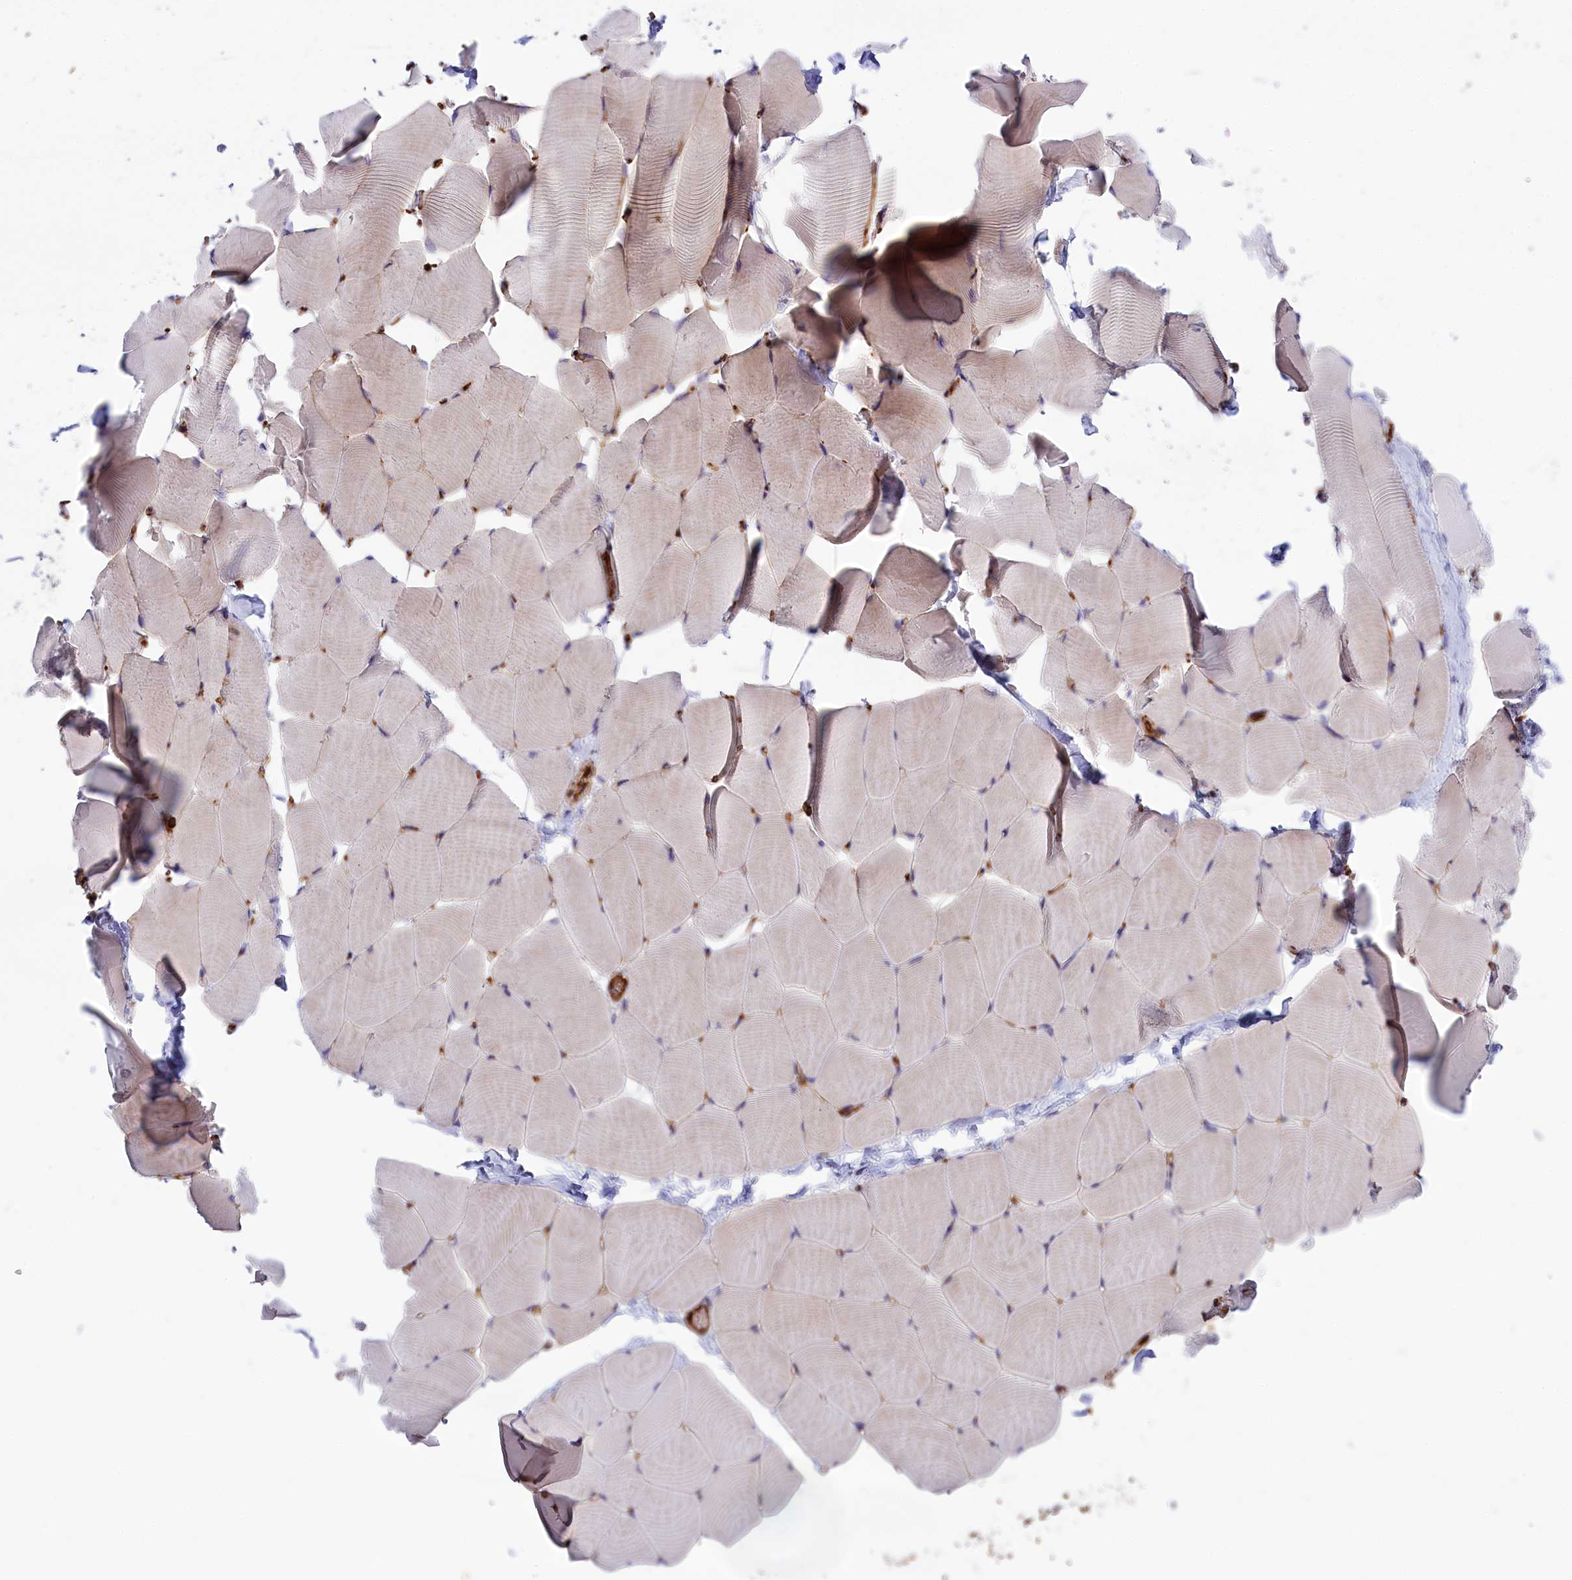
{"staining": {"intensity": "negative", "quantity": "none", "location": "none"}, "tissue": "skeletal muscle", "cell_type": "Myocytes", "image_type": "normal", "snomed": [{"axis": "morphology", "description": "Normal tissue, NOS"}, {"axis": "topography", "description": "Skeletal muscle"}], "caption": "Immunohistochemistry (IHC) histopathology image of unremarkable skeletal muscle: skeletal muscle stained with DAB demonstrates no significant protein staining in myocytes.", "gene": "CD99L2", "patient": {"sex": "male", "age": 25}}